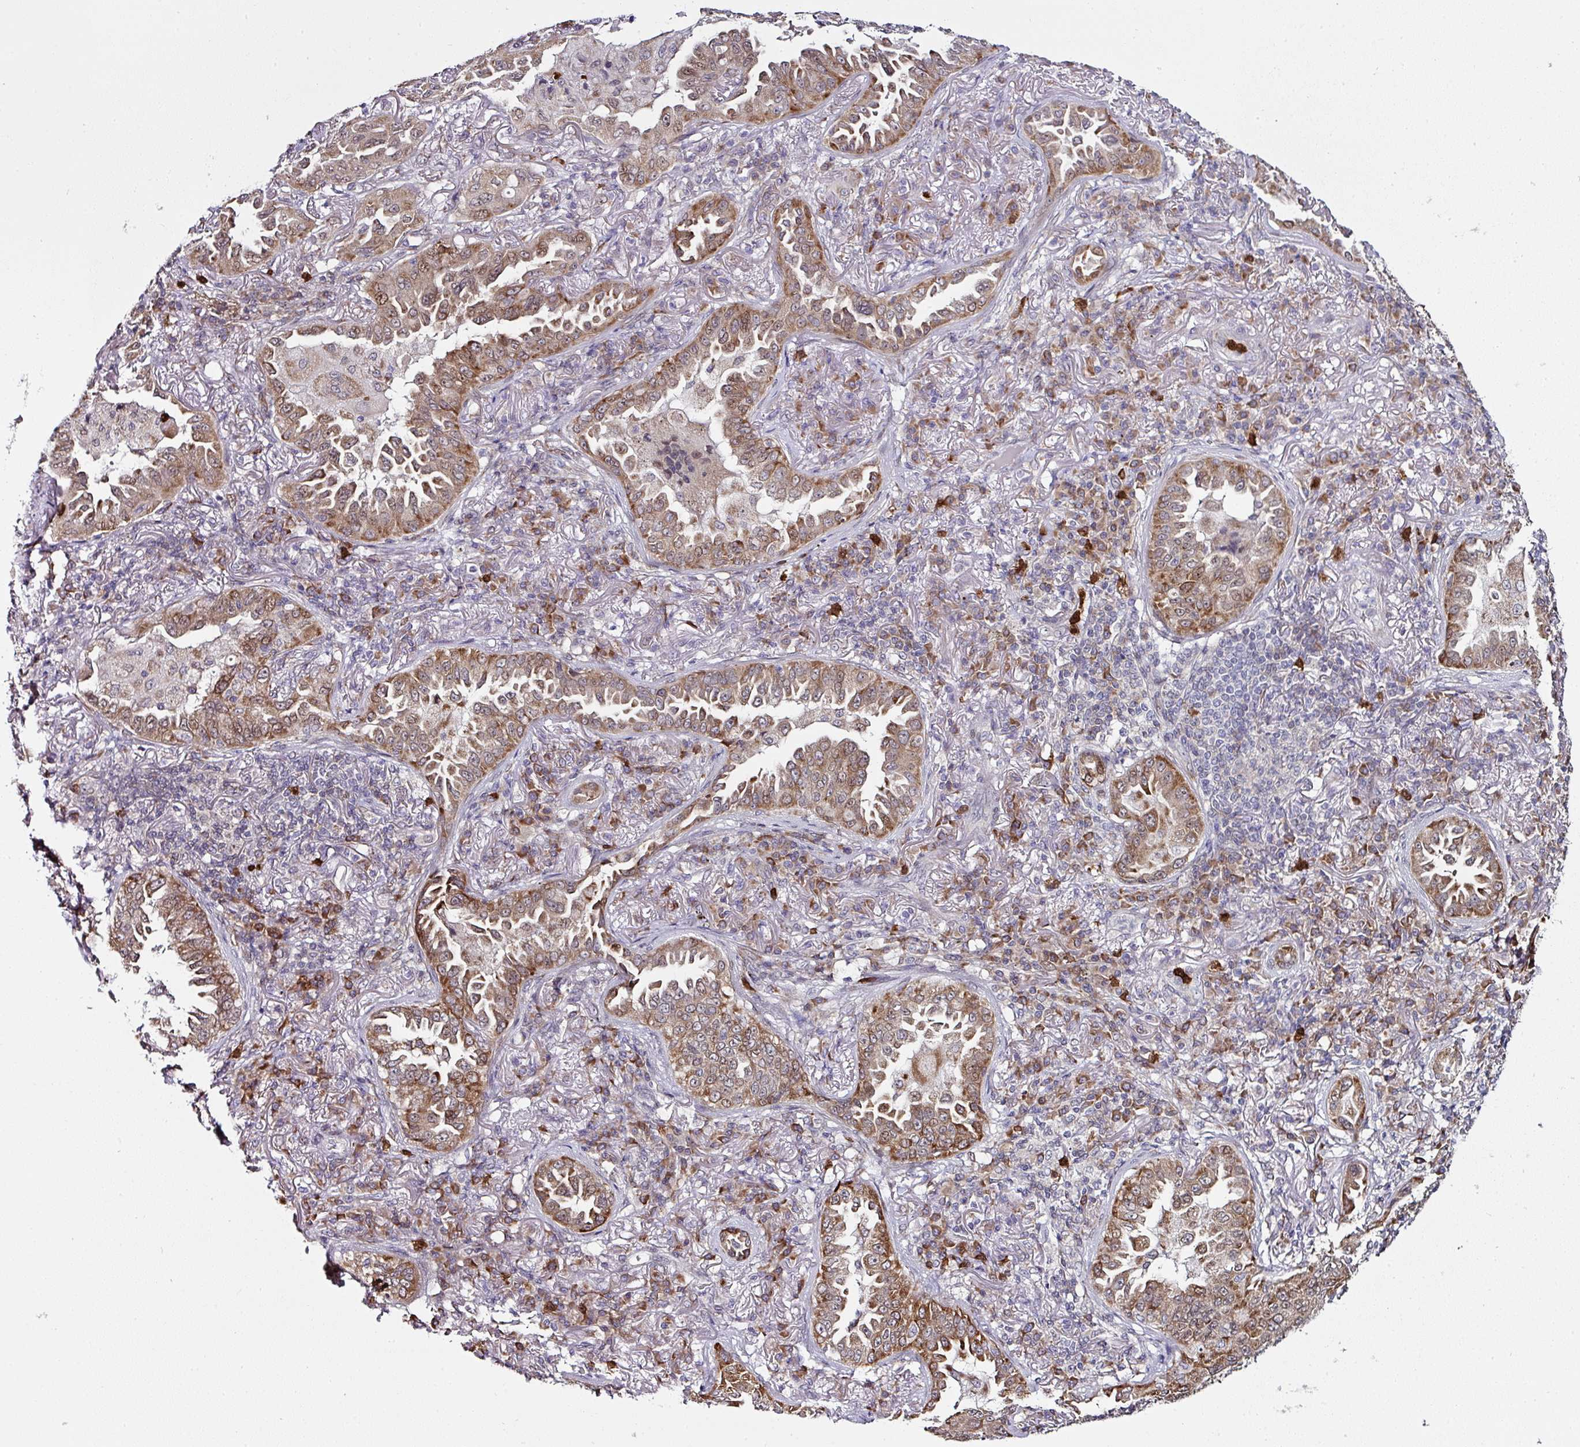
{"staining": {"intensity": "moderate", "quantity": ">75%", "location": "cytoplasmic/membranous"}, "tissue": "lung cancer", "cell_type": "Tumor cells", "image_type": "cancer", "snomed": [{"axis": "morphology", "description": "Adenocarcinoma, NOS"}, {"axis": "topography", "description": "Lung"}], "caption": "Protein staining of adenocarcinoma (lung) tissue shows moderate cytoplasmic/membranous positivity in approximately >75% of tumor cells.", "gene": "APOLD1", "patient": {"sex": "female", "age": 69}}